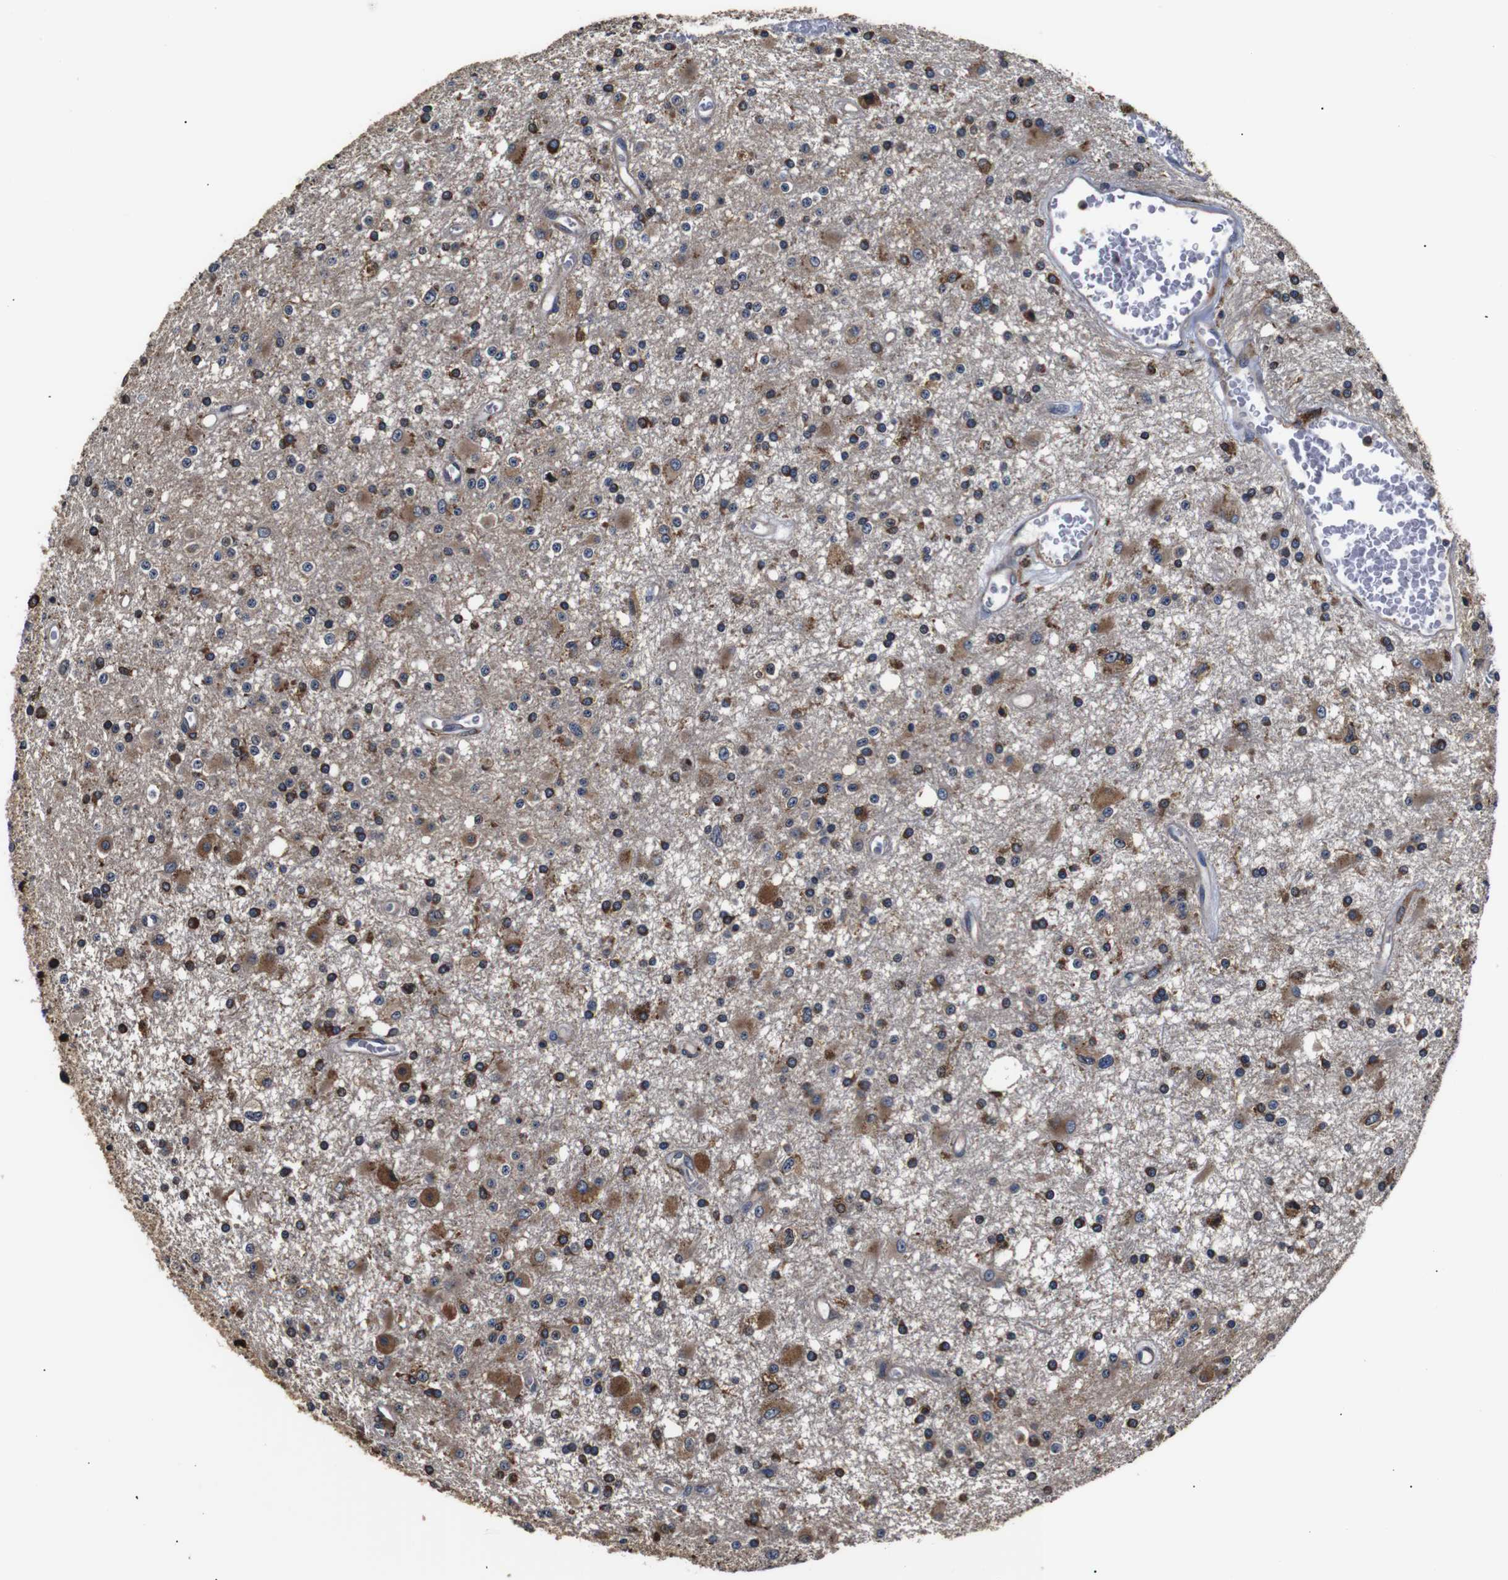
{"staining": {"intensity": "strong", "quantity": "25%-75%", "location": "cytoplasmic/membranous"}, "tissue": "glioma", "cell_type": "Tumor cells", "image_type": "cancer", "snomed": [{"axis": "morphology", "description": "Glioma, malignant, Low grade"}, {"axis": "topography", "description": "Brain"}], "caption": "Tumor cells exhibit high levels of strong cytoplasmic/membranous expression in approximately 25%-75% of cells in glioma.", "gene": "HHIP", "patient": {"sex": "male", "age": 58}}